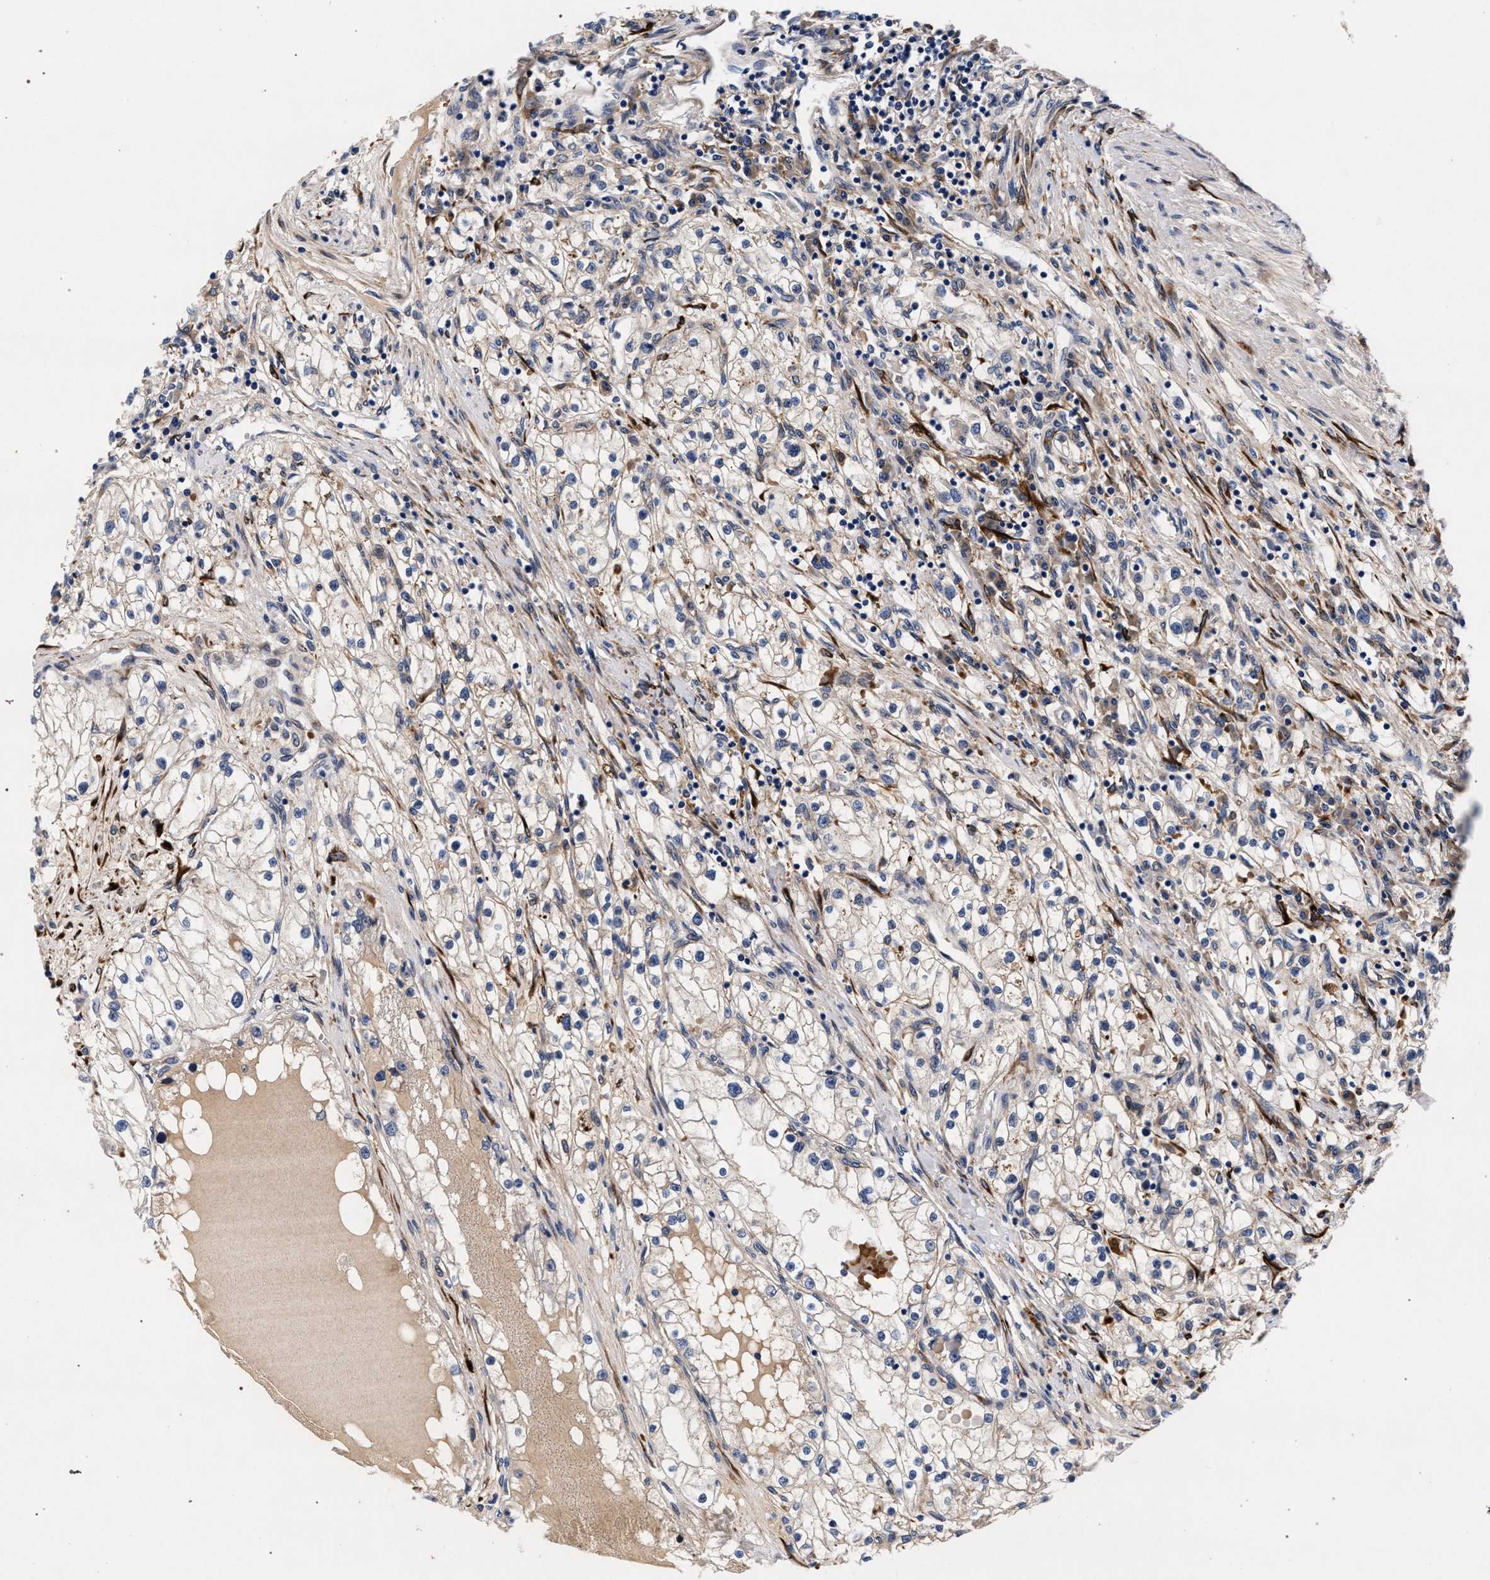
{"staining": {"intensity": "negative", "quantity": "none", "location": "none"}, "tissue": "renal cancer", "cell_type": "Tumor cells", "image_type": "cancer", "snomed": [{"axis": "morphology", "description": "Adenocarcinoma, NOS"}, {"axis": "topography", "description": "Kidney"}], "caption": "Immunohistochemistry micrograph of renal cancer stained for a protein (brown), which demonstrates no positivity in tumor cells.", "gene": "NEK7", "patient": {"sex": "male", "age": 68}}